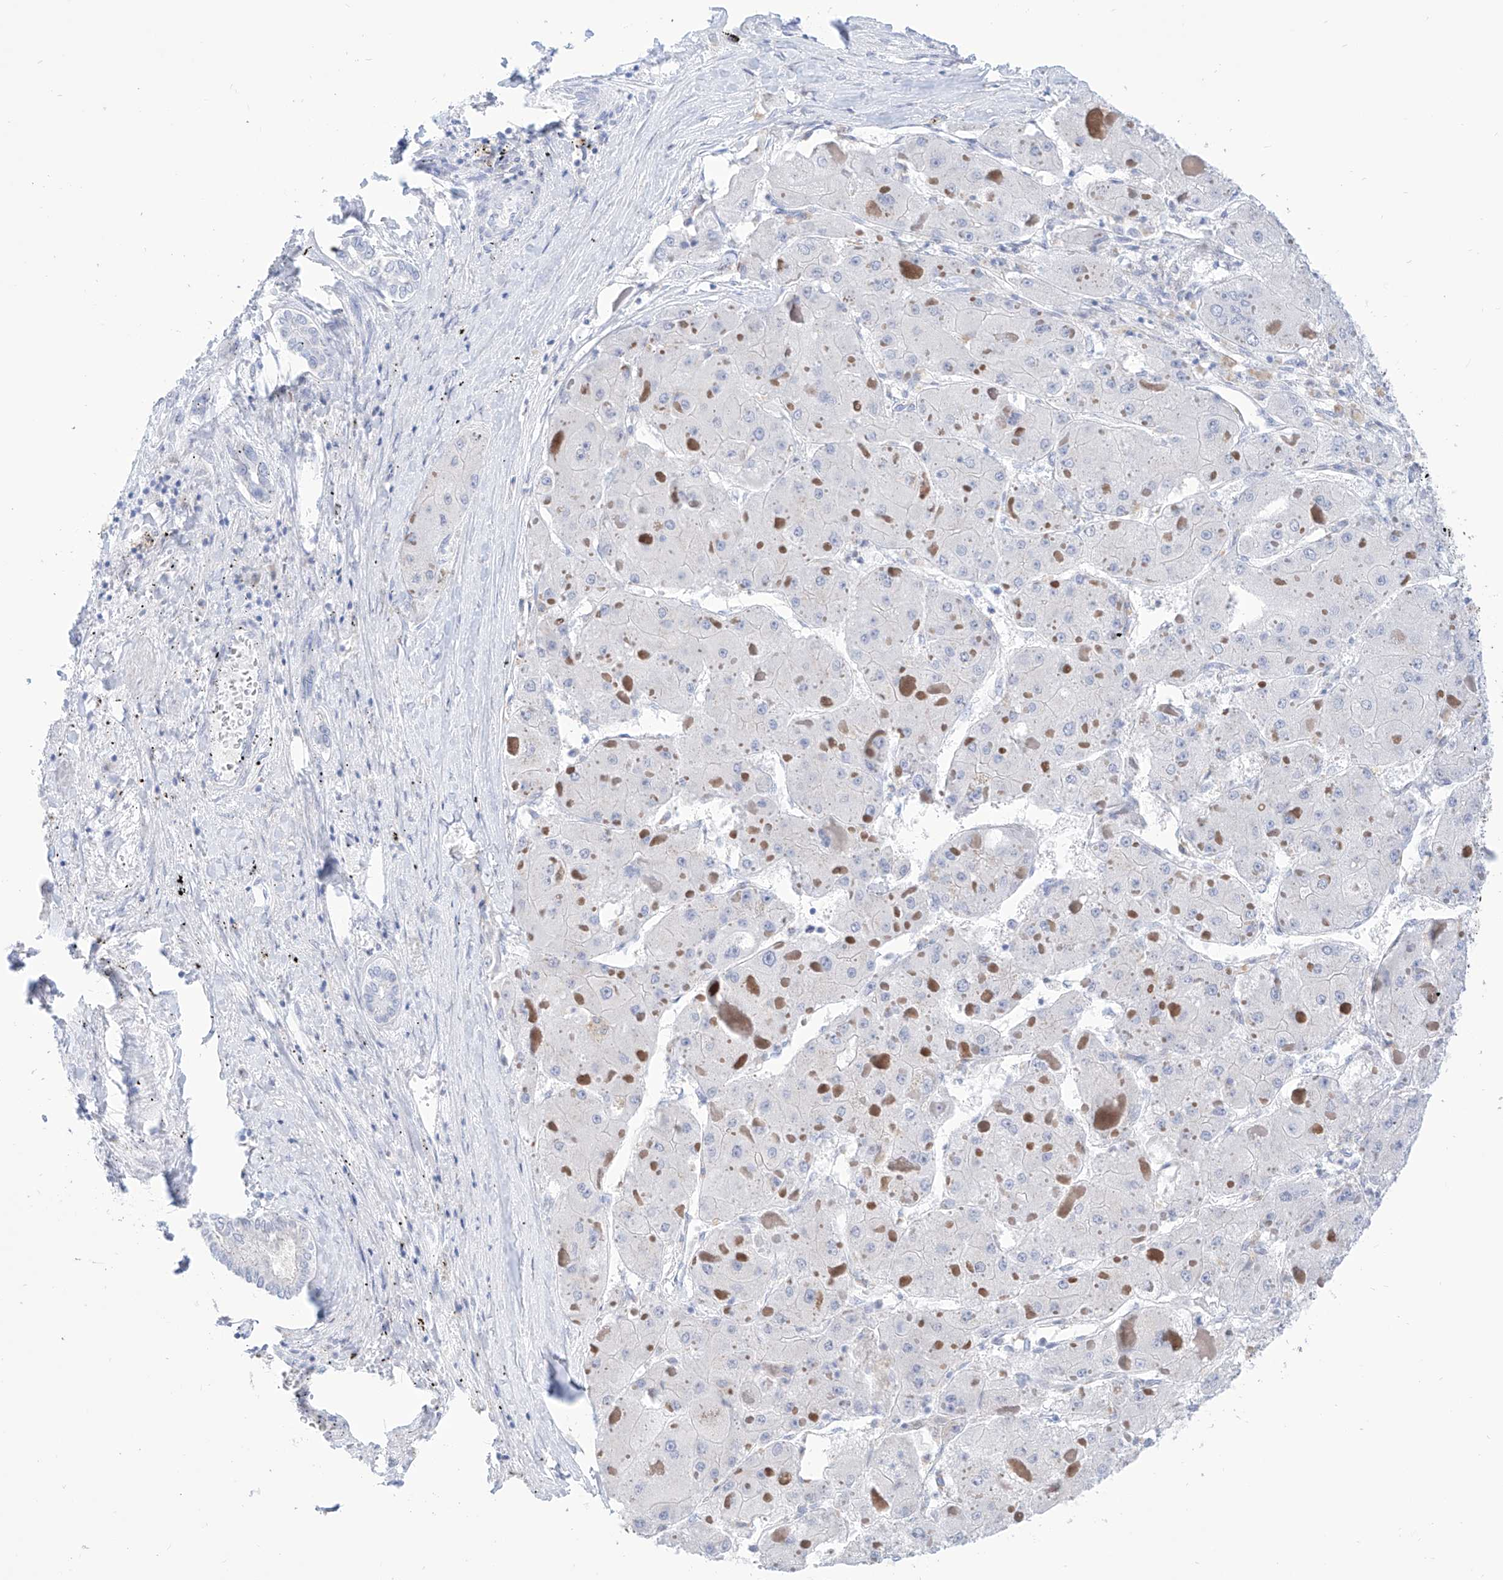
{"staining": {"intensity": "negative", "quantity": "none", "location": "none"}, "tissue": "liver cancer", "cell_type": "Tumor cells", "image_type": "cancer", "snomed": [{"axis": "morphology", "description": "Carcinoma, Hepatocellular, NOS"}, {"axis": "topography", "description": "Liver"}], "caption": "Photomicrograph shows no protein expression in tumor cells of liver cancer (hepatocellular carcinoma) tissue. Nuclei are stained in blue.", "gene": "PDXK", "patient": {"sex": "female", "age": 73}}